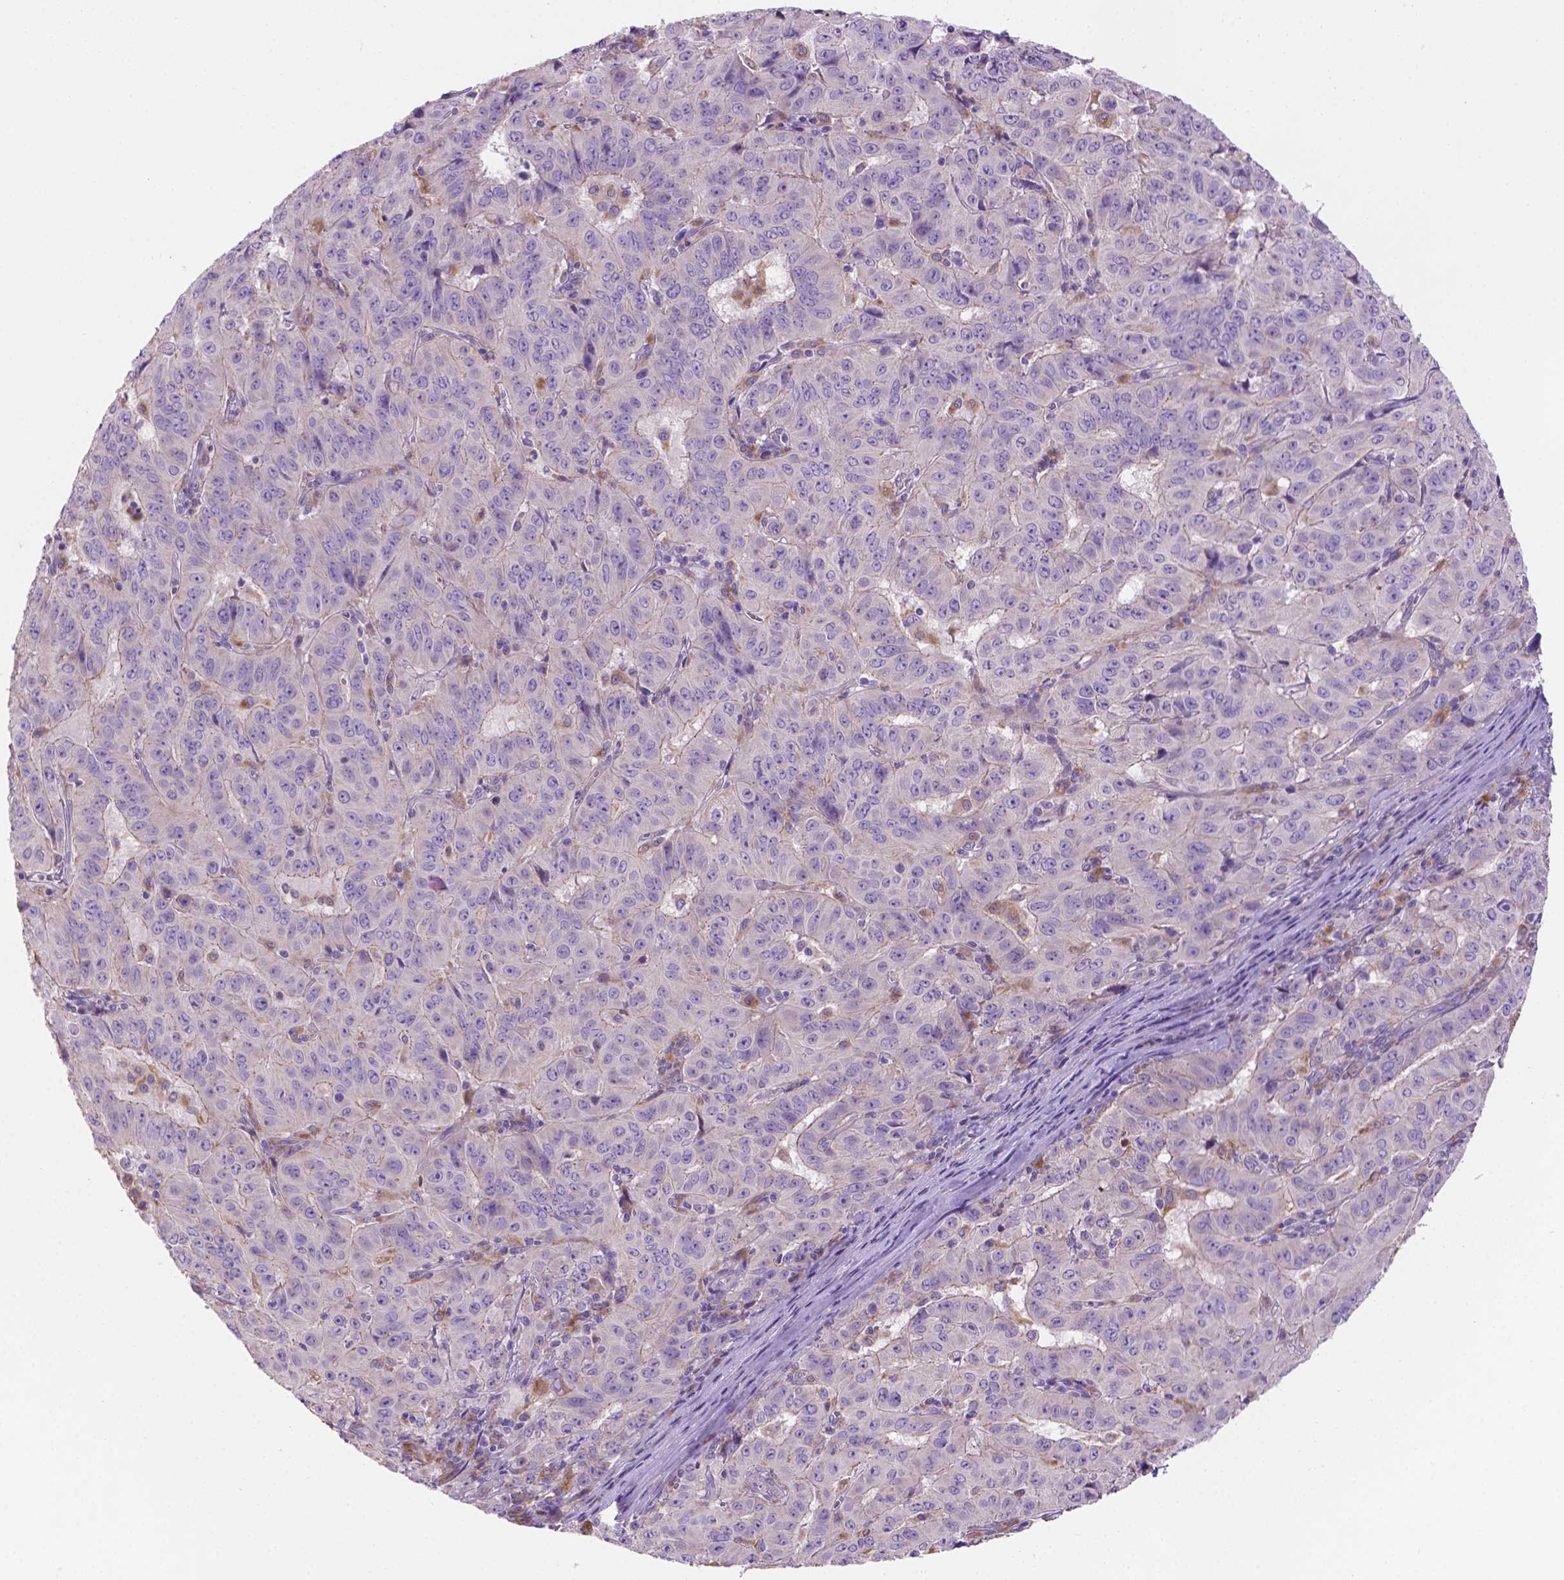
{"staining": {"intensity": "negative", "quantity": "none", "location": "none"}, "tissue": "pancreatic cancer", "cell_type": "Tumor cells", "image_type": "cancer", "snomed": [{"axis": "morphology", "description": "Adenocarcinoma, NOS"}, {"axis": "topography", "description": "Pancreas"}], "caption": "High magnification brightfield microscopy of adenocarcinoma (pancreatic) stained with DAB (3,3'-diaminobenzidine) (brown) and counterstained with hematoxylin (blue): tumor cells show no significant expression.", "gene": "CDH7", "patient": {"sex": "male", "age": 63}}